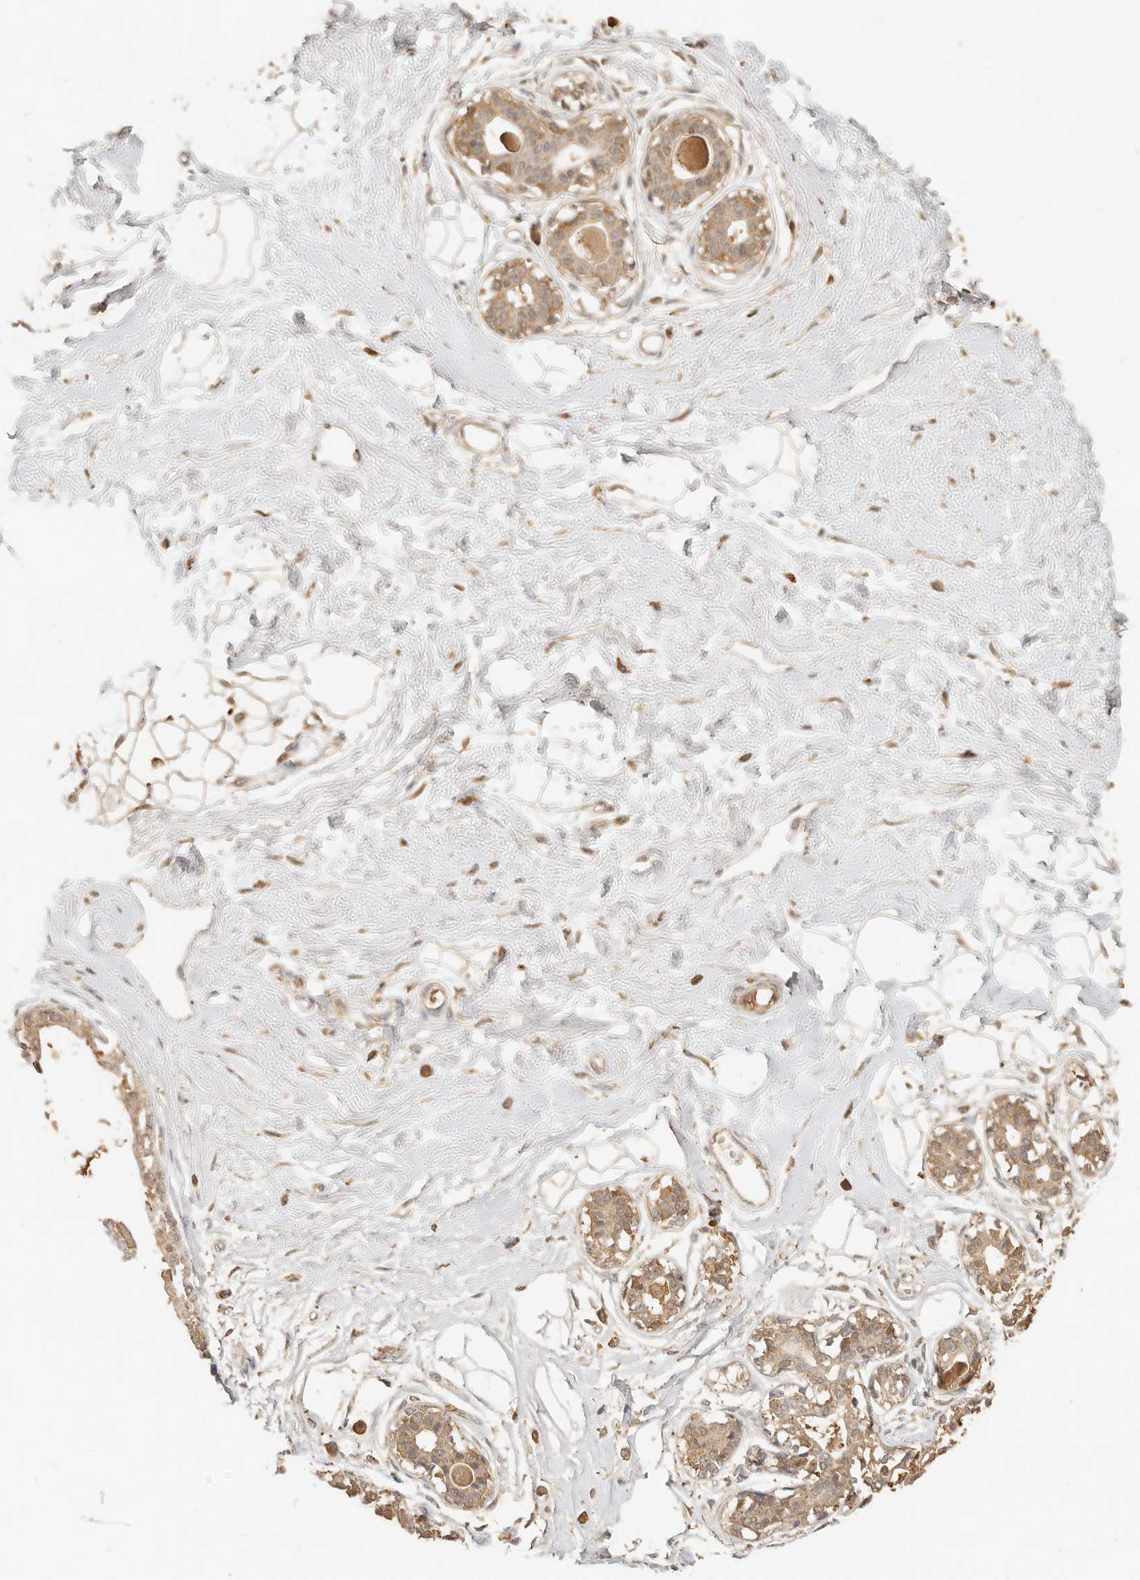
{"staining": {"intensity": "moderate", "quantity": "25%-75%", "location": "cytoplasmic/membranous"}, "tissue": "breast", "cell_type": "Adipocytes", "image_type": "normal", "snomed": [{"axis": "morphology", "description": "Normal tissue, NOS"}, {"axis": "topography", "description": "Breast"}], "caption": "Protein staining of normal breast reveals moderate cytoplasmic/membranous positivity in approximately 25%-75% of adipocytes.", "gene": "INTS11", "patient": {"sex": "female", "age": 45}}